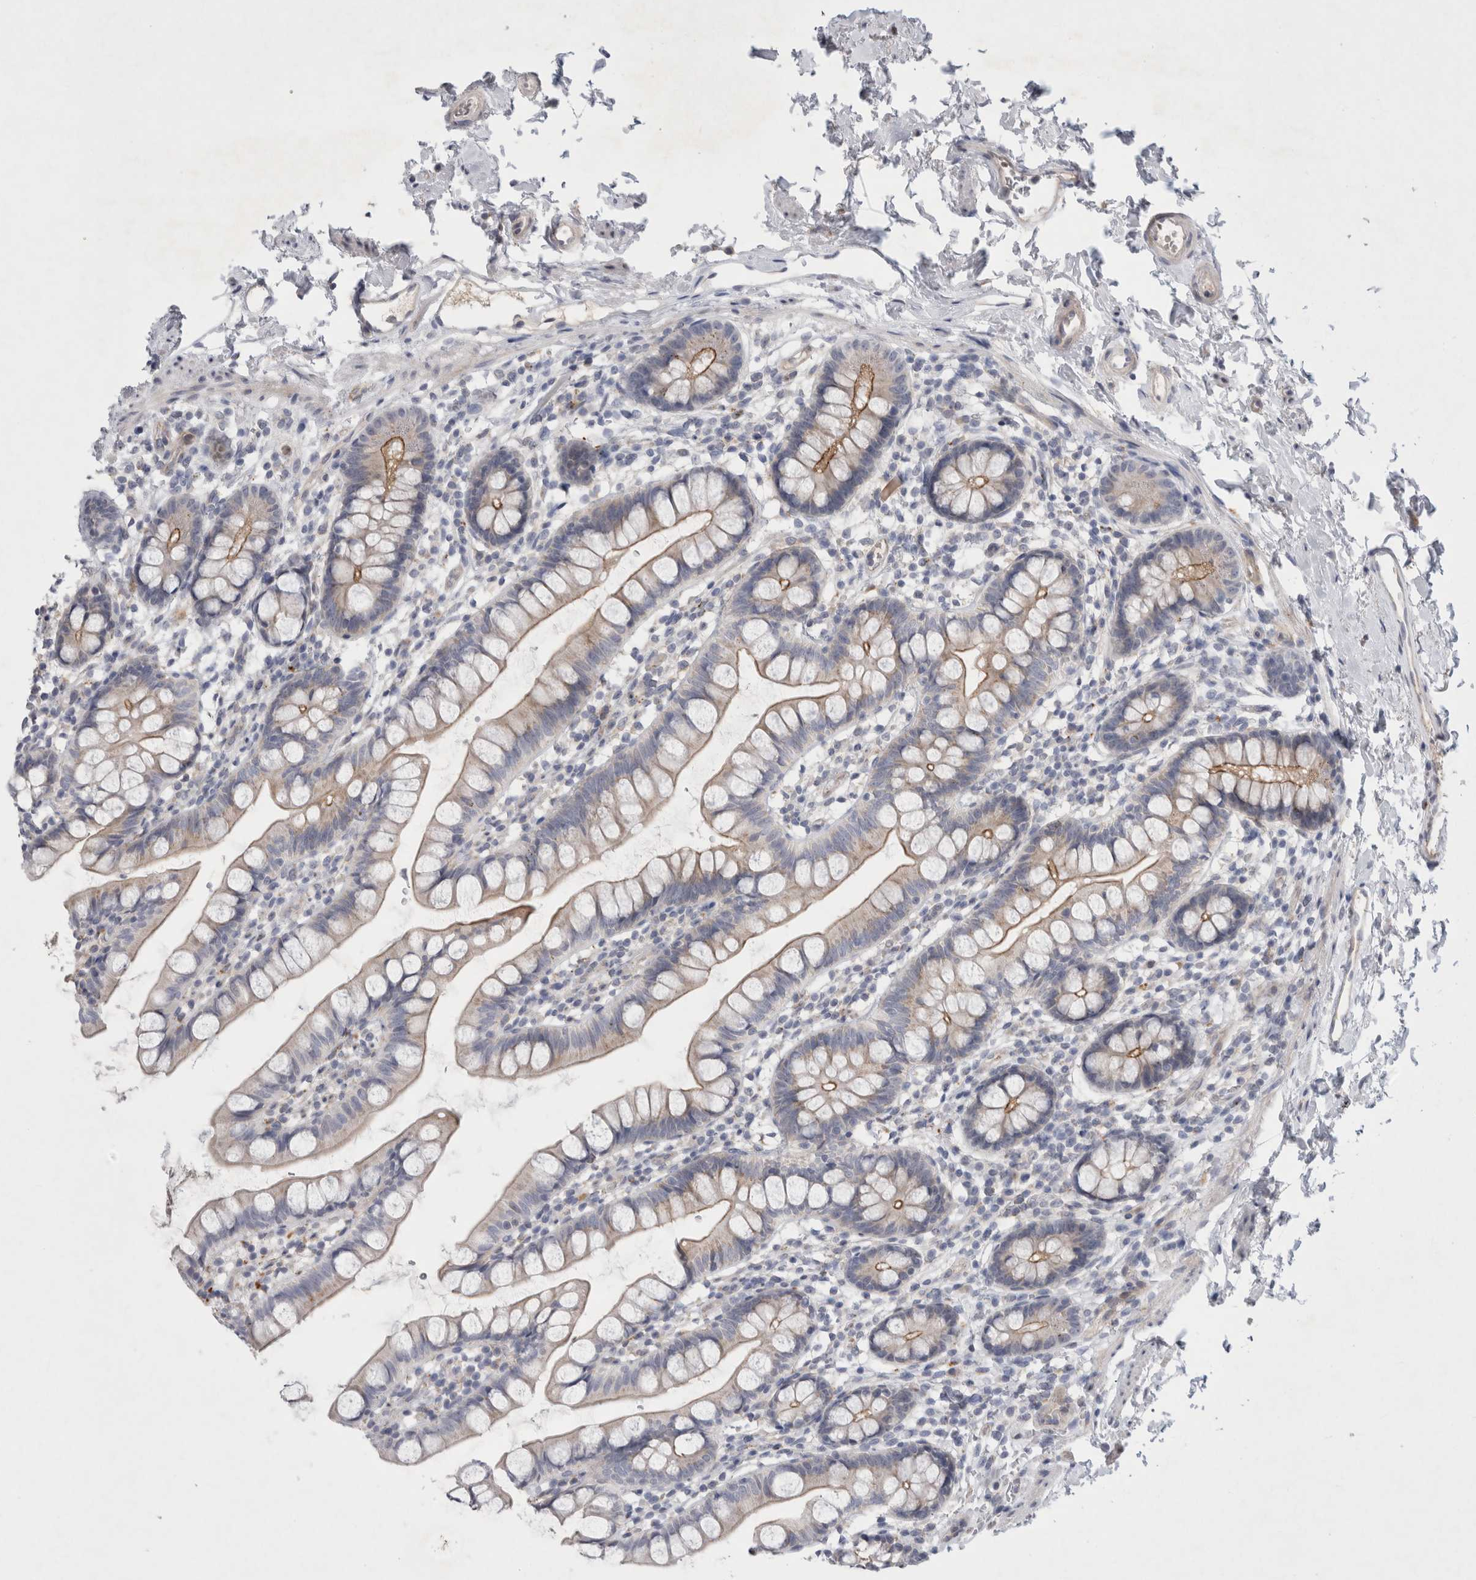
{"staining": {"intensity": "weak", "quantity": "<25%", "location": "cytoplasmic/membranous"}, "tissue": "small intestine", "cell_type": "Glandular cells", "image_type": "normal", "snomed": [{"axis": "morphology", "description": "Normal tissue, NOS"}, {"axis": "topography", "description": "Small intestine"}], "caption": "Photomicrograph shows no protein expression in glandular cells of benign small intestine.", "gene": "GAA", "patient": {"sex": "female", "age": 84}}